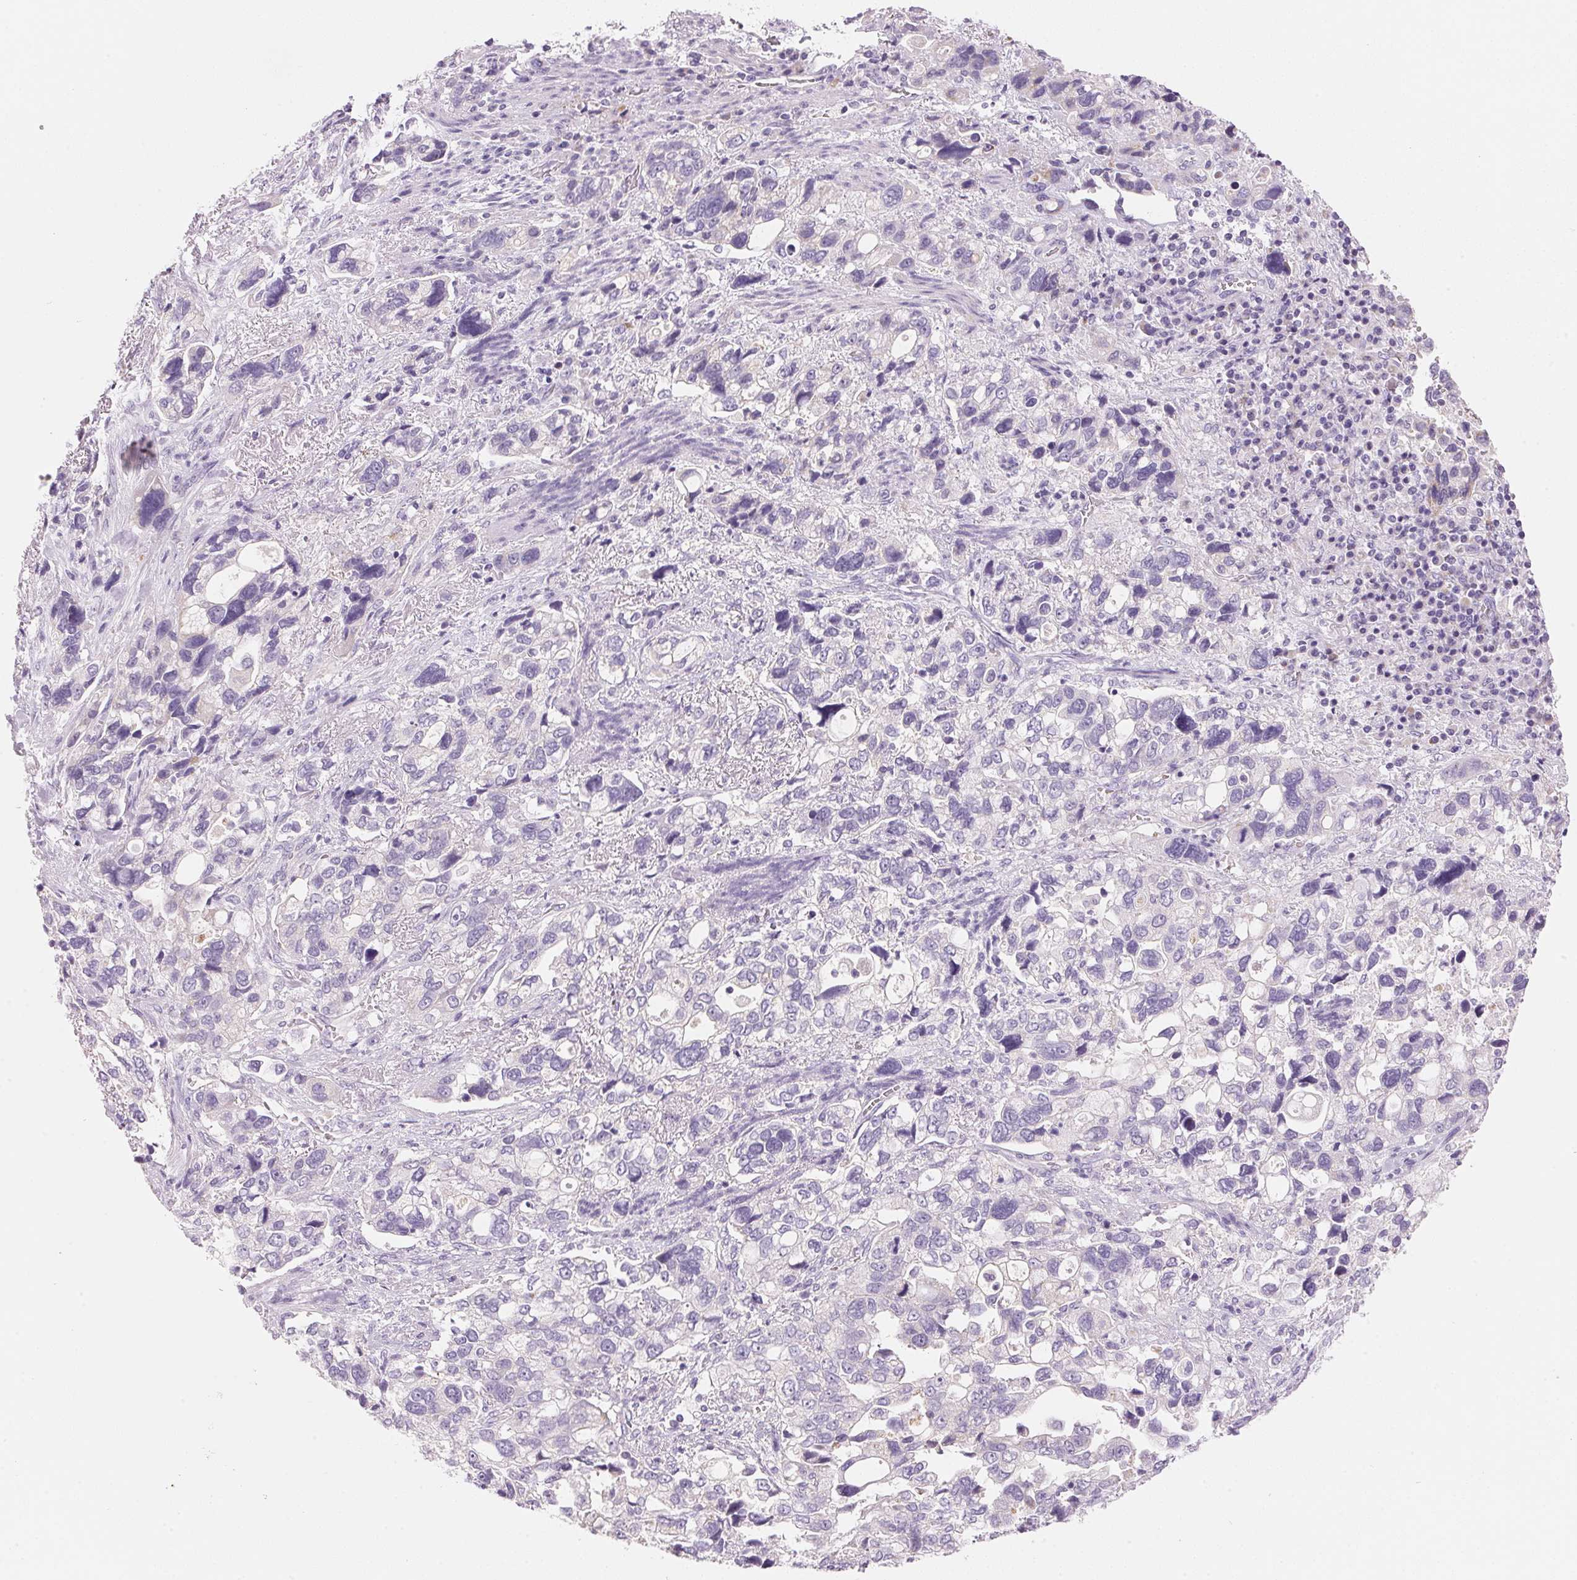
{"staining": {"intensity": "negative", "quantity": "none", "location": "none"}, "tissue": "stomach cancer", "cell_type": "Tumor cells", "image_type": "cancer", "snomed": [{"axis": "morphology", "description": "Adenocarcinoma, NOS"}, {"axis": "topography", "description": "Stomach, upper"}], "caption": "Immunohistochemistry (IHC) photomicrograph of human adenocarcinoma (stomach) stained for a protein (brown), which exhibits no expression in tumor cells.", "gene": "CYP11B1", "patient": {"sex": "female", "age": 81}}